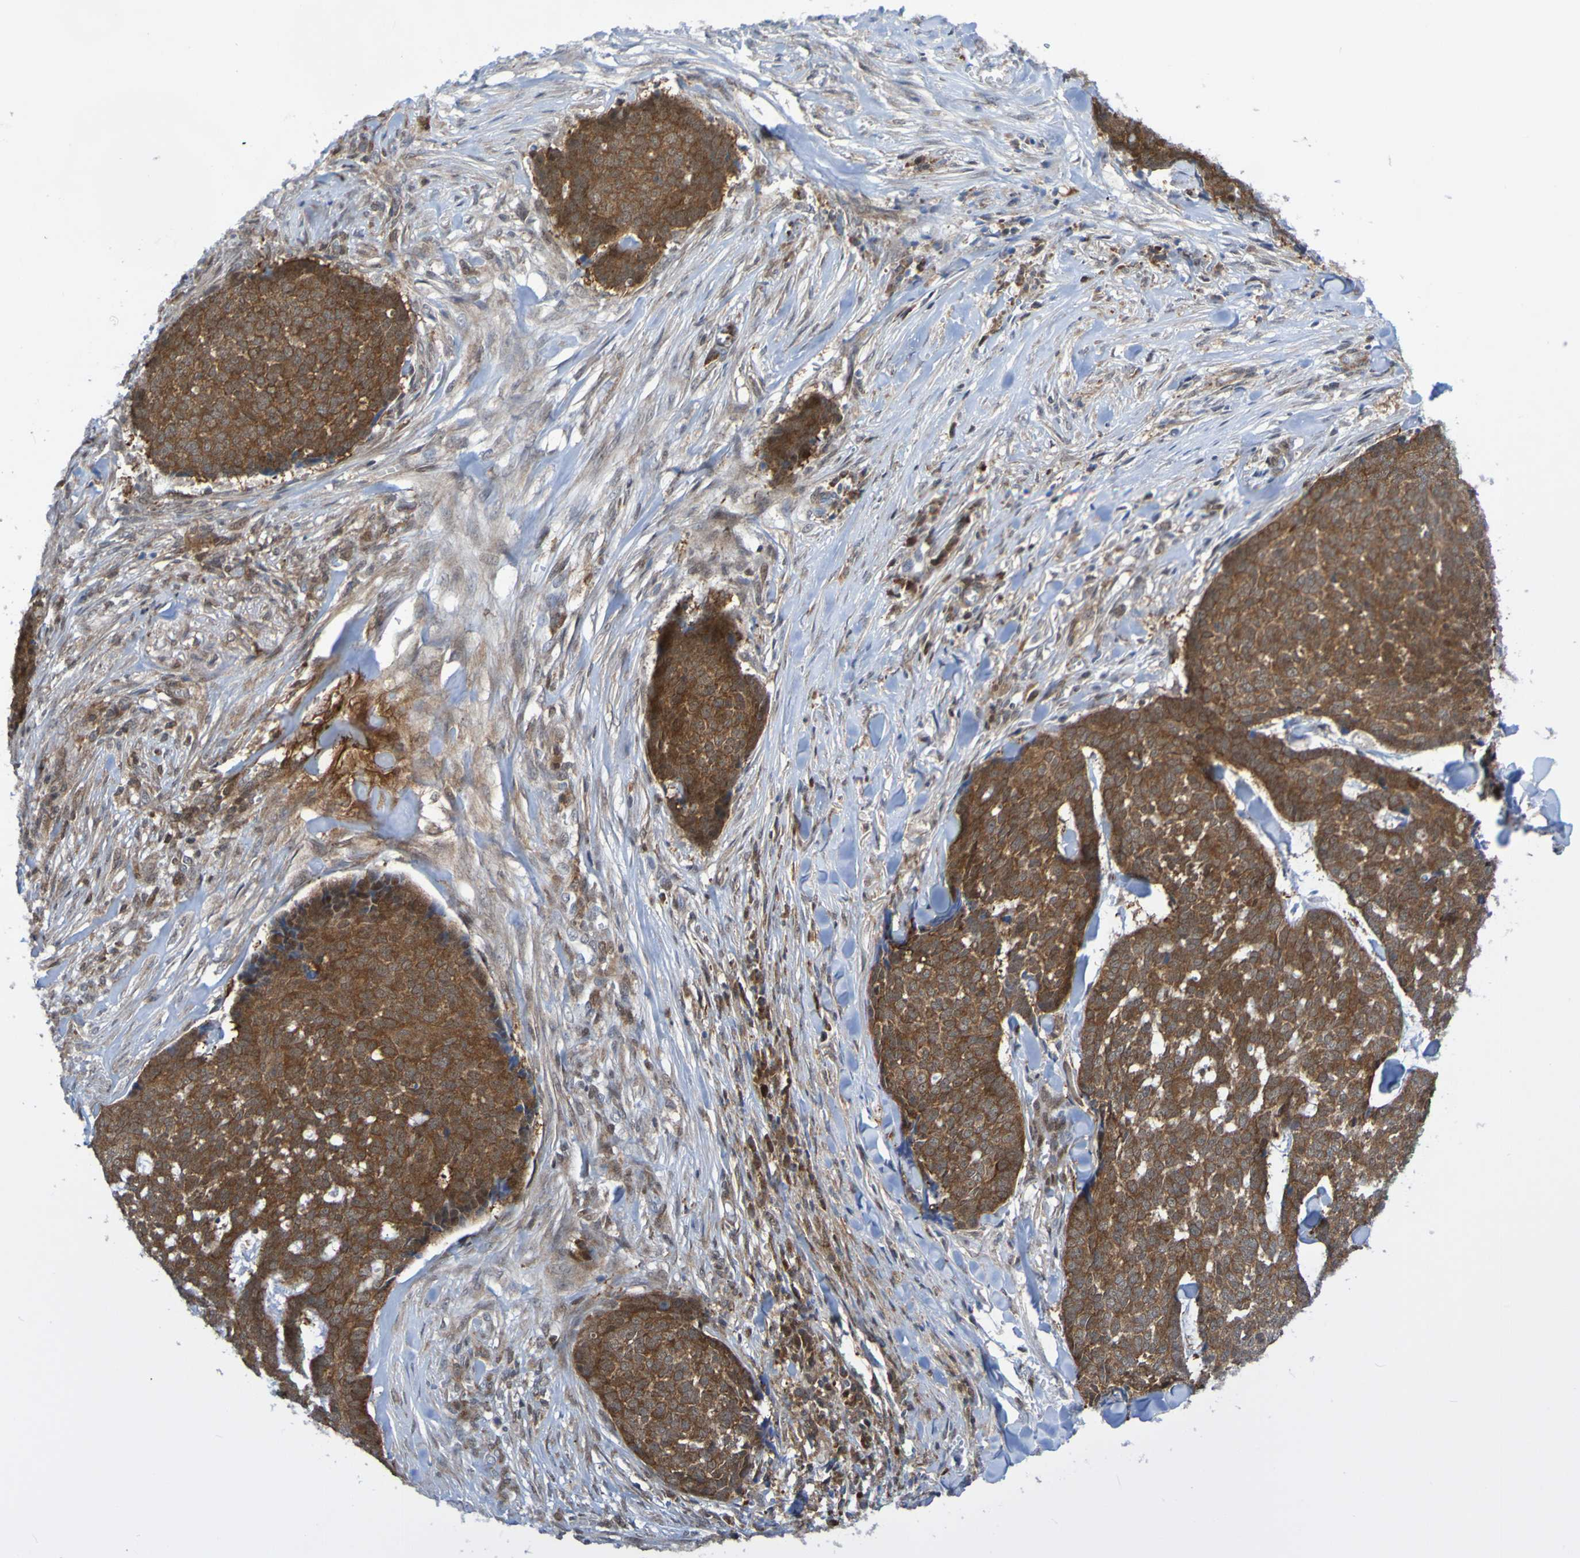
{"staining": {"intensity": "strong", "quantity": ">75%", "location": "cytoplasmic/membranous"}, "tissue": "skin cancer", "cell_type": "Tumor cells", "image_type": "cancer", "snomed": [{"axis": "morphology", "description": "Basal cell carcinoma"}, {"axis": "topography", "description": "Skin"}], "caption": "This image shows immunohistochemistry staining of human skin cancer, with high strong cytoplasmic/membranous expression in about >75% of tumor cells.", "gene": "ATIC", "patient": {"sex": "male", "age": 84}}